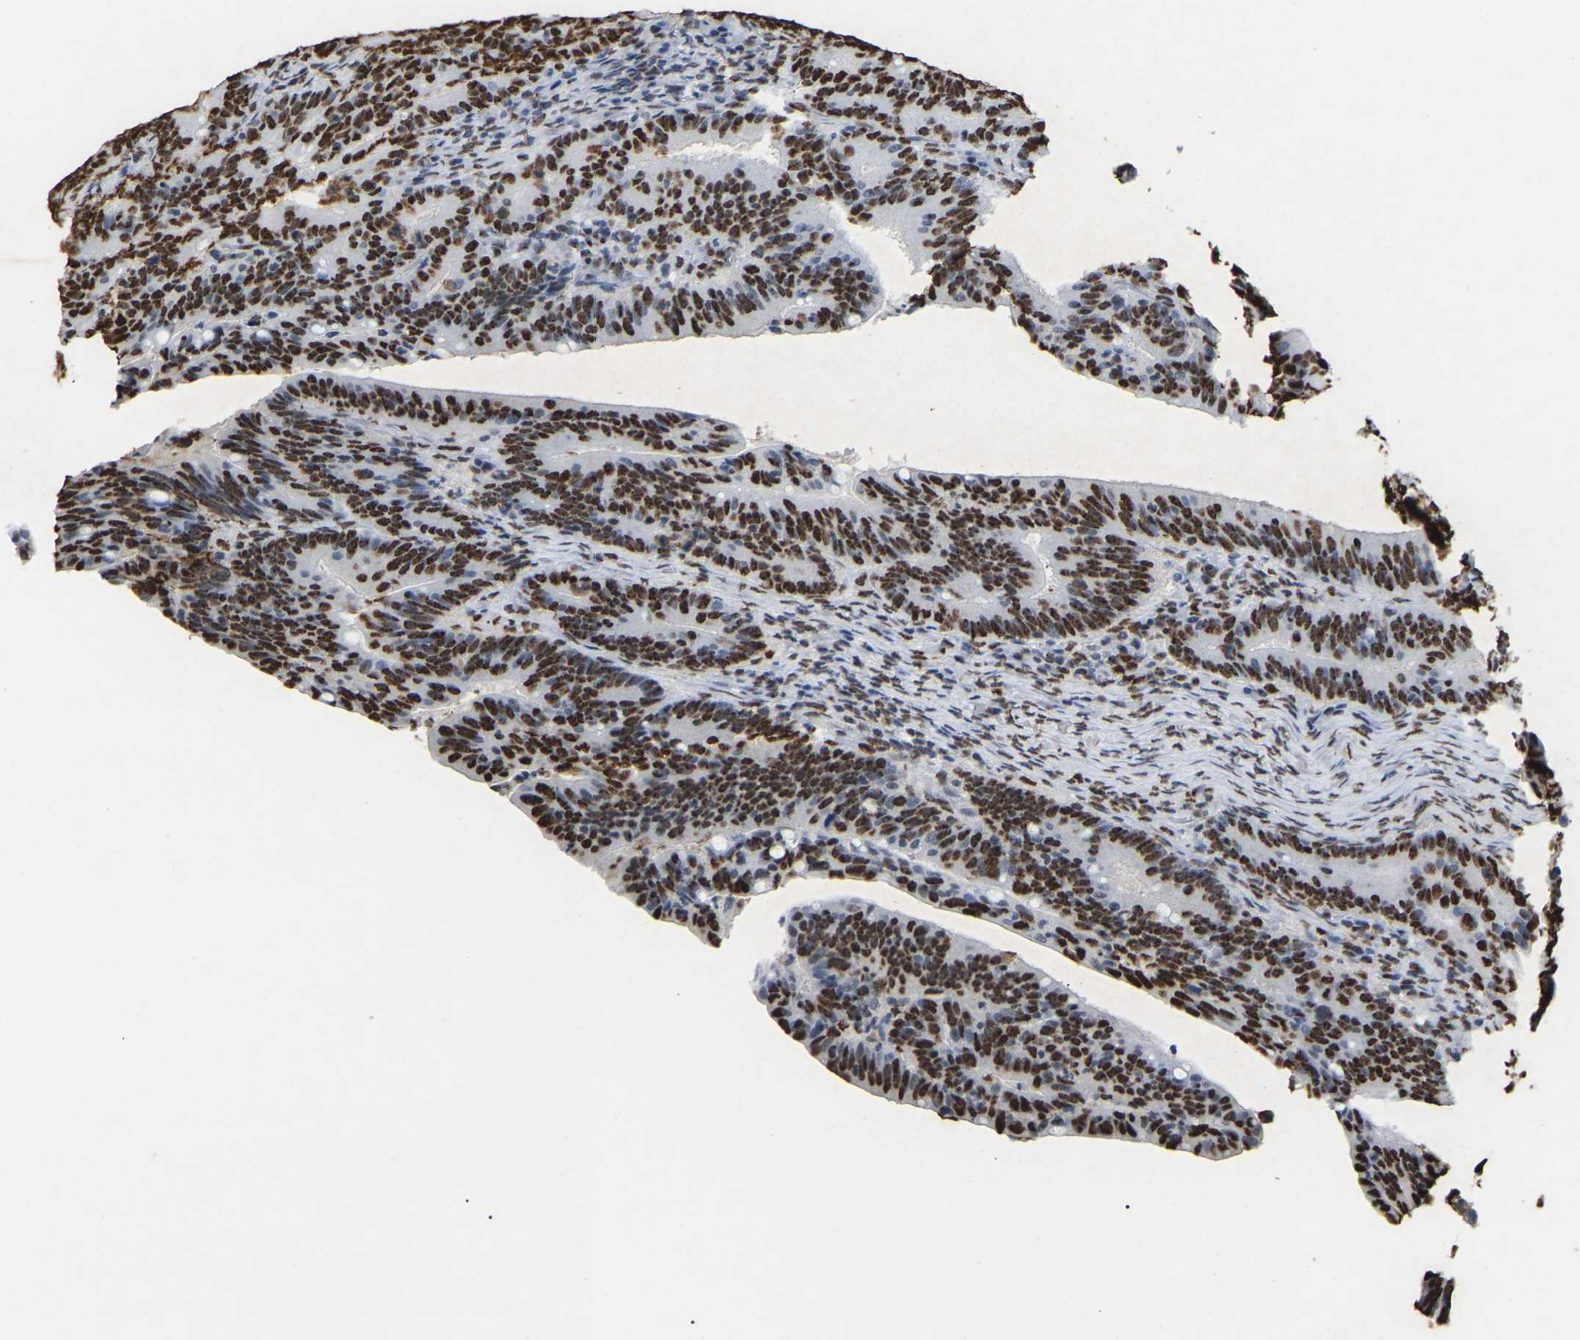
{"staining": {"intensity": "strong", "quantity": ">75%", "location": "nuclear"}, "tissue": "colorectal cancer", "cell_type": "Tumor cells", "image_type": "cancer", "snomed": [{"axis": "morphology", "description": "Adenocarcinoma, NOS"}, {"axis": "topography", "description": "Colon"}], "caption": "Immunohistochemical staining of adenocarcinoma (colorectal) exhibits high levels of strong nuclear expression in approximately >75% of tumor cells.", "gene": "RBL2", "patient": {"sex": "female", "age": 66}}